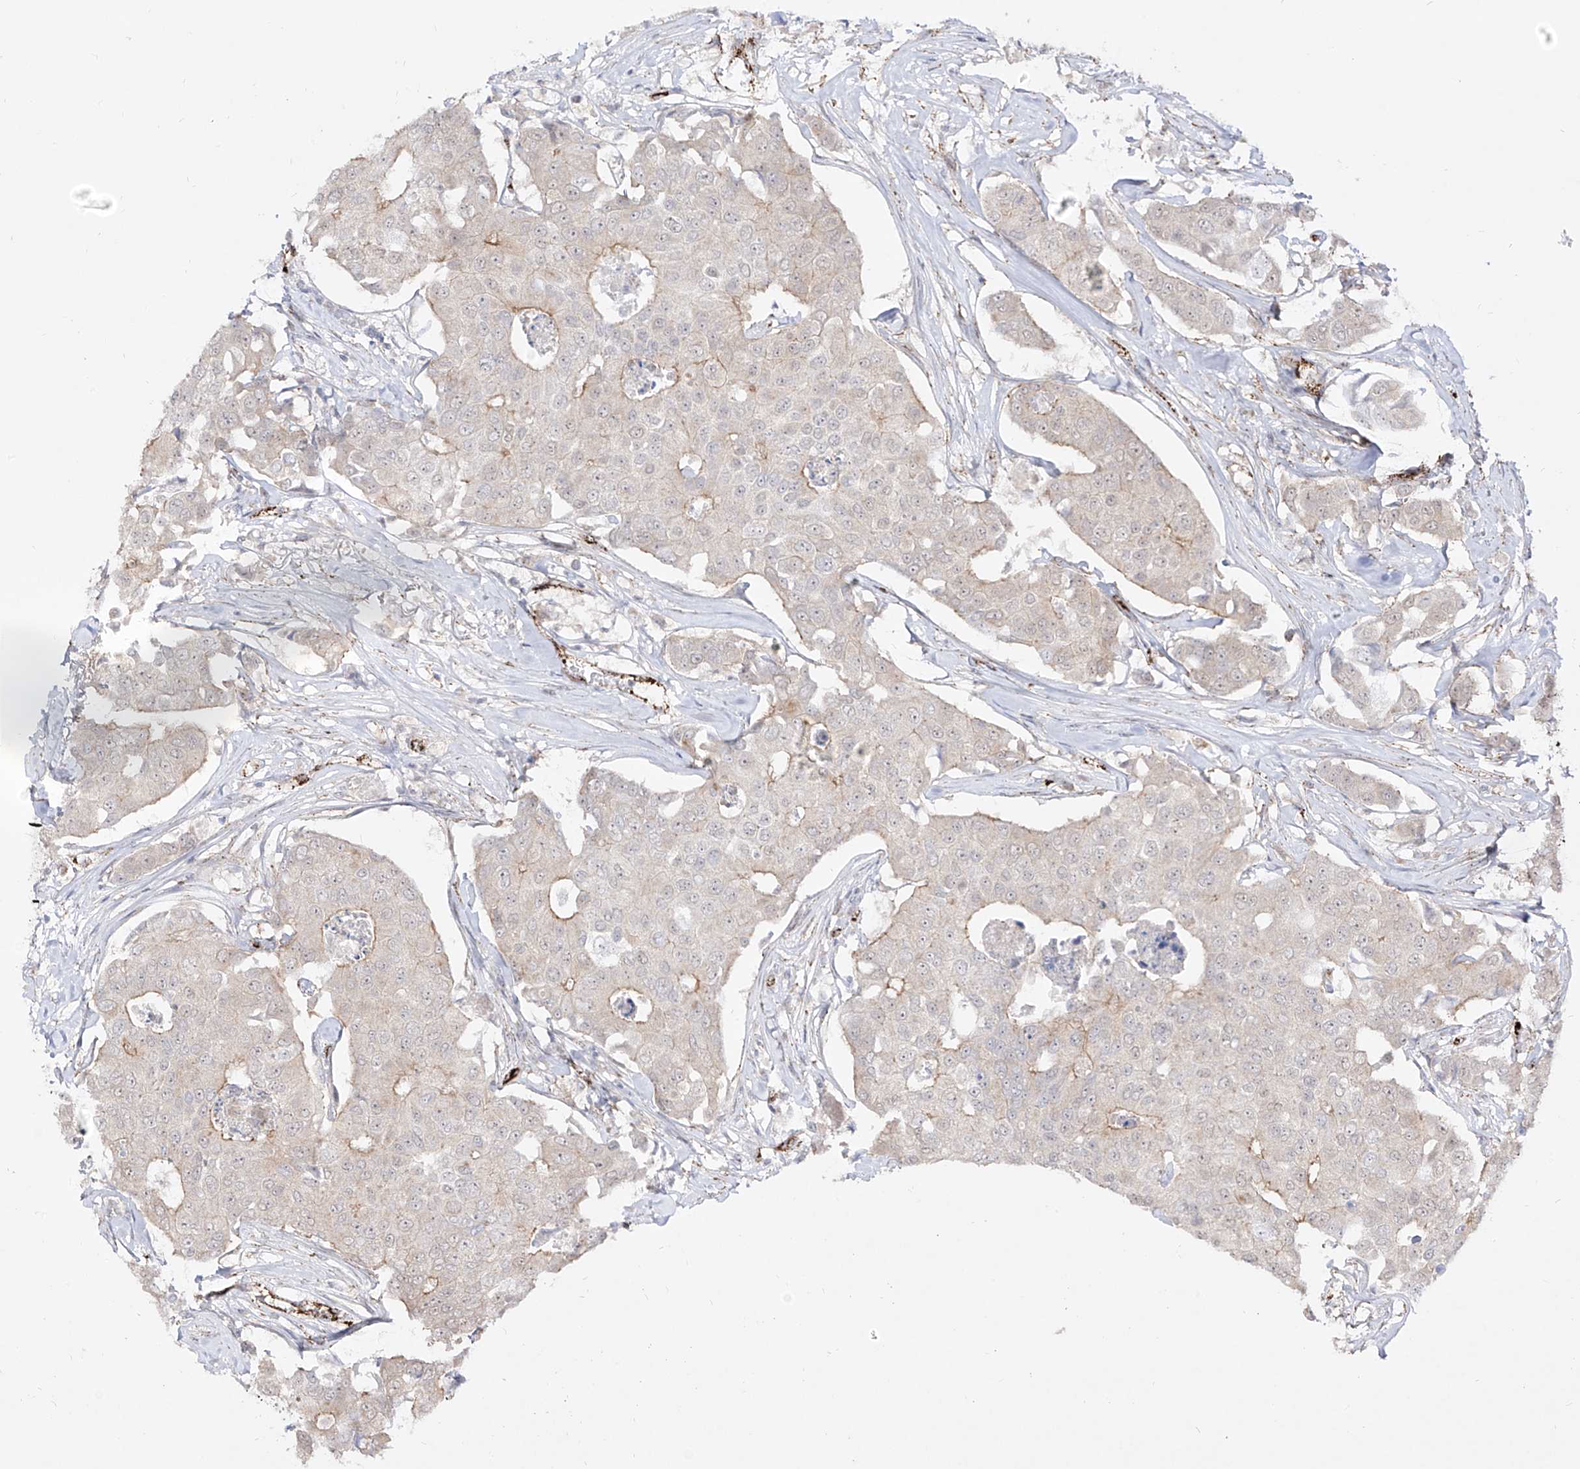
{"staining": {"intensity": "weak", "quantity": "<25%", "location": "cytoplasmic/membranous"}, "tissue": "breast cancer", "cell_type": "Tumor cells", "image_type": "cancer", "snomed": [{"axis": "morphology", "description": "Duct carcinoma"}, {"axis": "topography", "description": "Breast"}], "caption": "The photomicrograph exhibits no staining of tumor cells in breast cancer (intraductal carcinoma).", "gene": "ZGRF1", "patient": {"sex": "female", "age": 80}}